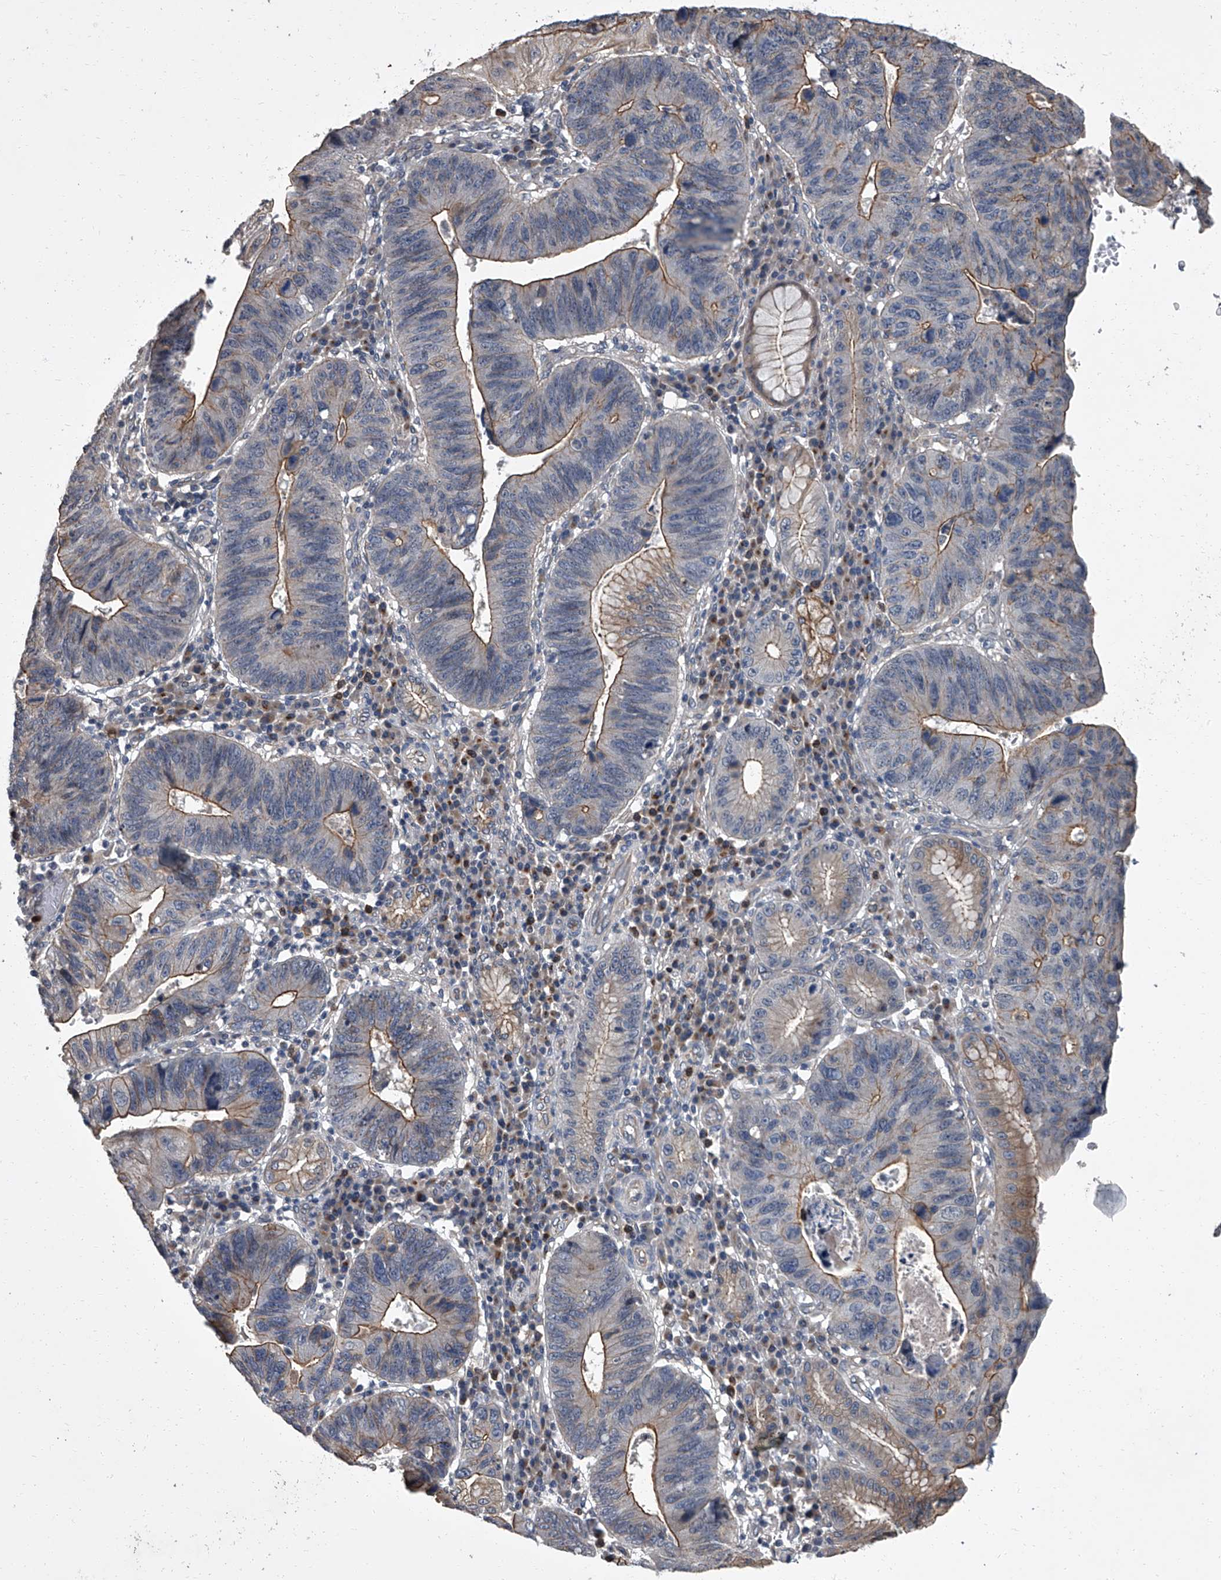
{"staining": {"intensity": "moderate", "quantity": "<25%", "location": "cytoplasmic/membranous"}, "tissue": "stomach cancer", "cell_type": "Tumor cells", "image_type": "cancer", "snomed": [{"axis": "morphology", "description": "Adenocarcinoma, NOS"}, {"axis": "topography", "description": "Stomach"}], "caption": "Approximately <25% of tumor cells in human adenocarcinoma (stomach) demonstrate moderate cytoplasmic/membranous protein expression as visualized by brown immunohistochemical staining.", "gene": "SIRT4", "patient": {"sex": "male", "age": 59}}